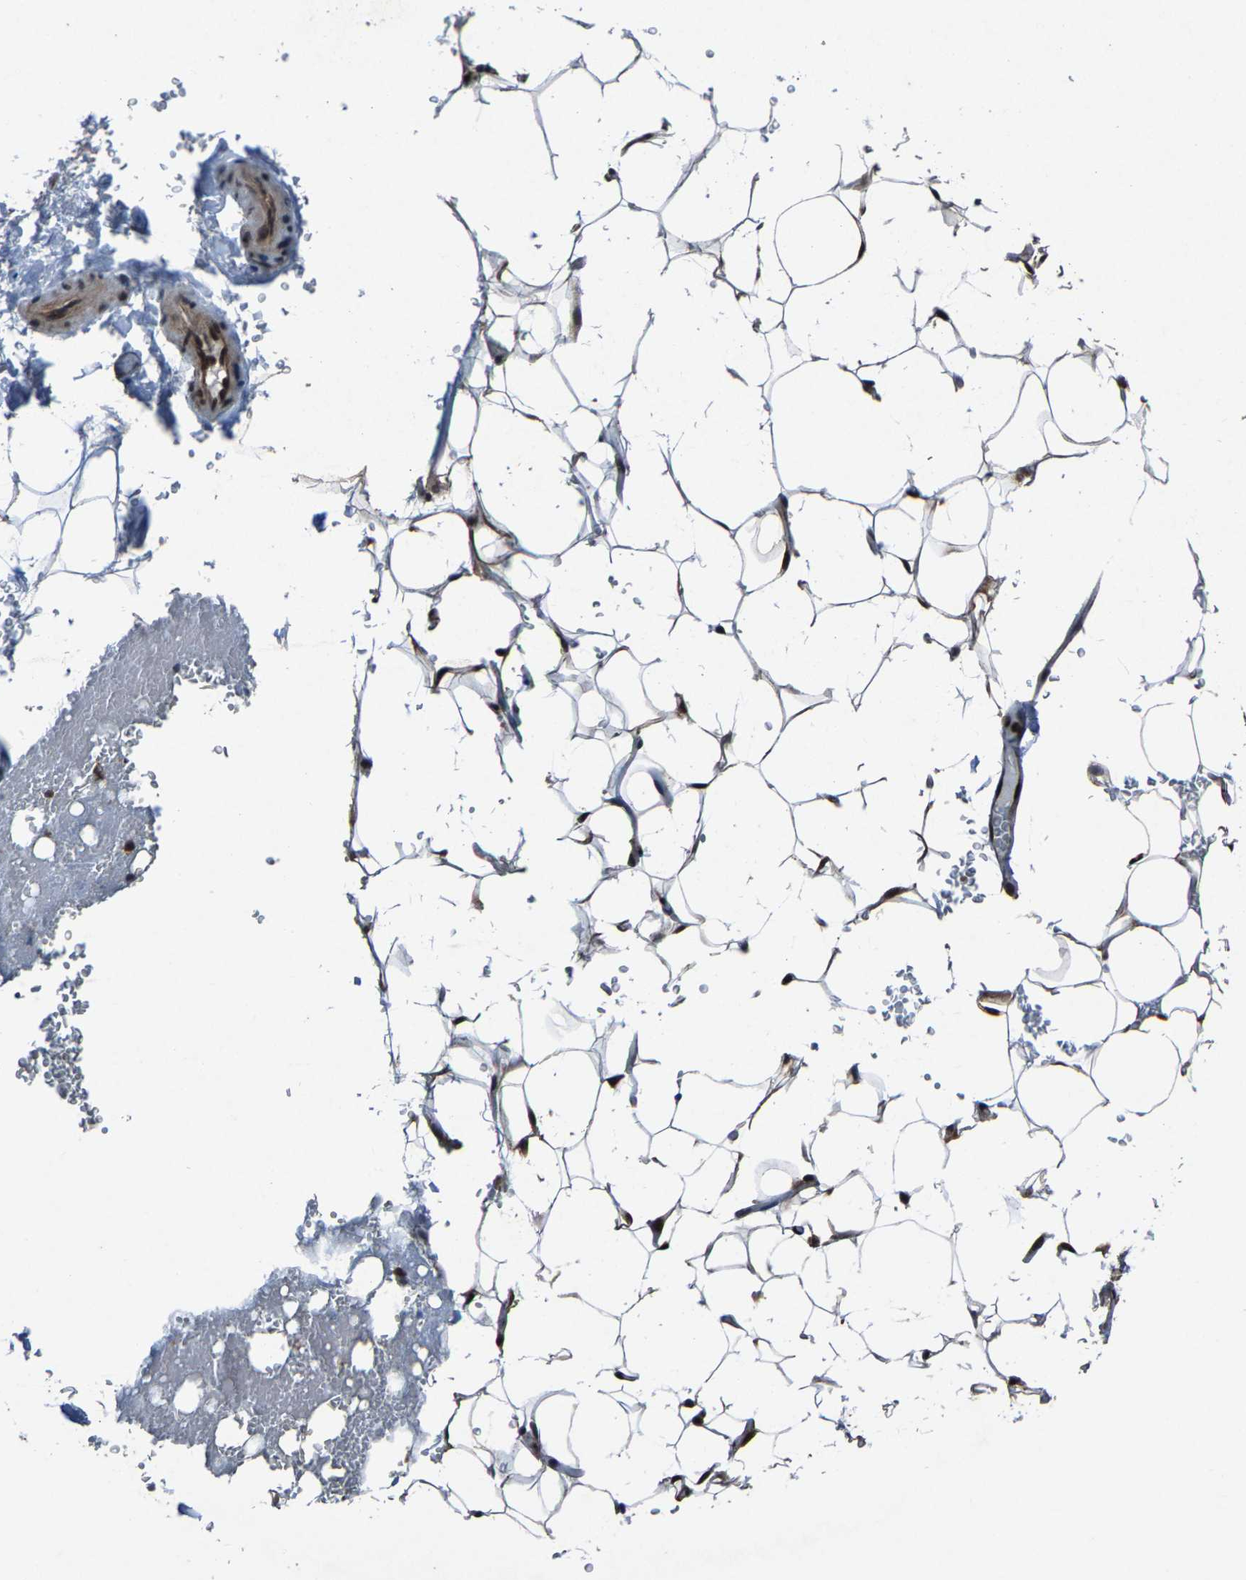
{"staining": {"intensity": "strong", "quantity": ">75%", "location": "nuclear"}, "tissue": "adipose tissue", "cell_type": "Adipocytes", "image_type": "normal", "snomed": [{"axis": "morphology", "description": "Normal tissue, NOS"}, {"axis": "topography", "description": "Peripheral nerve tissue"}], "caption": "An IHC micrograph of unremarkable tissue is shown. Protein staining in brown labels strong nuclear positivity in adipose tissue within adipocytes. Immunohistochemistry stains the protein of interest in brown and the nuclei are stained blue.", "gene": "ATXN3", "patient": {"sex": "male", "age": 70}}